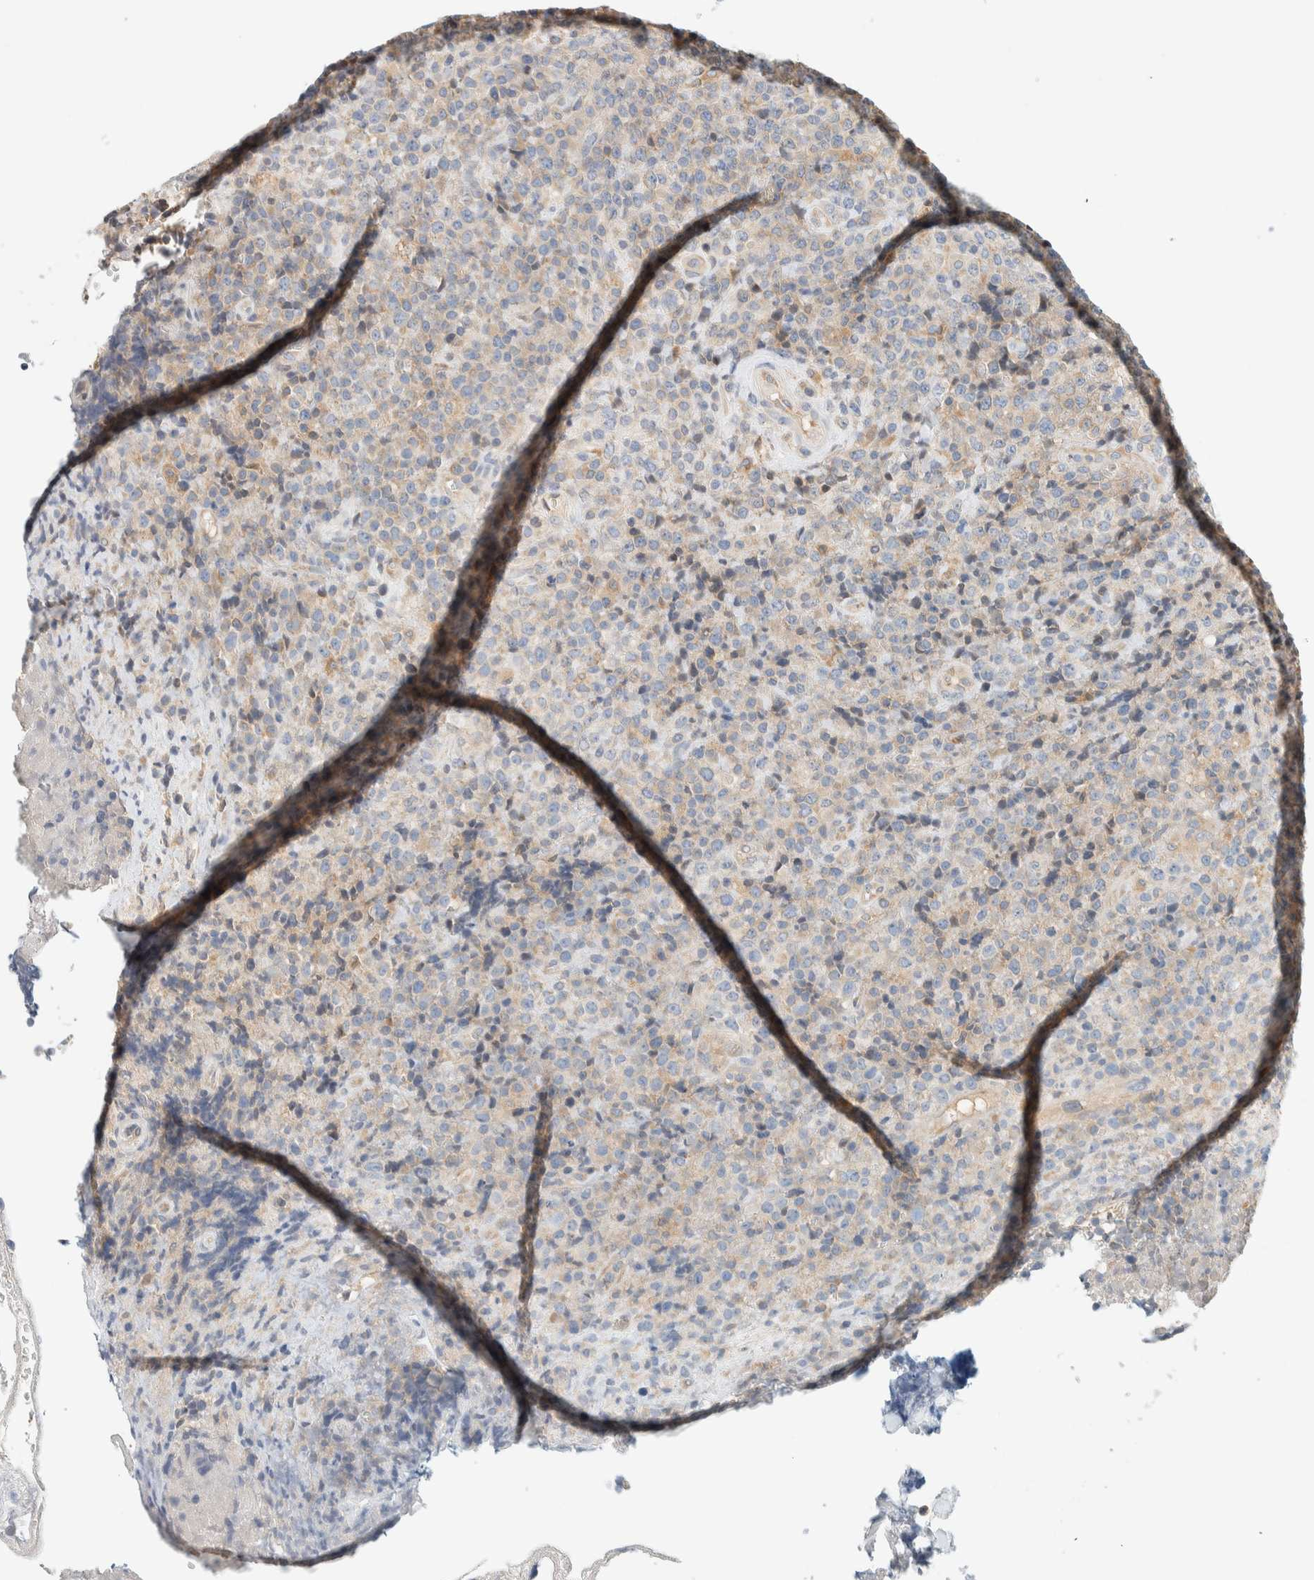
{"staining": {"intensity": "weak", "quantity": "<25%", "location": "cytoplasmic/membranous"}, "tissue": "lymphoma", "cell_type": "Tumor cells", "image_type": "cancer", "snomed": [{"axis": "morphology", "description": "Malignant lymphoma, non-Hodgkin's type, High grade"}, {"axis": "topography", "description": "Lymph node"}], "caption": "Micrograph shows no significant protein positivity in tumor cells of malignant lymphoma, non-Hodgkin's type (high-grade).", "gene": "SUMF2", "patient": {"sex": "male", "age": 13}}